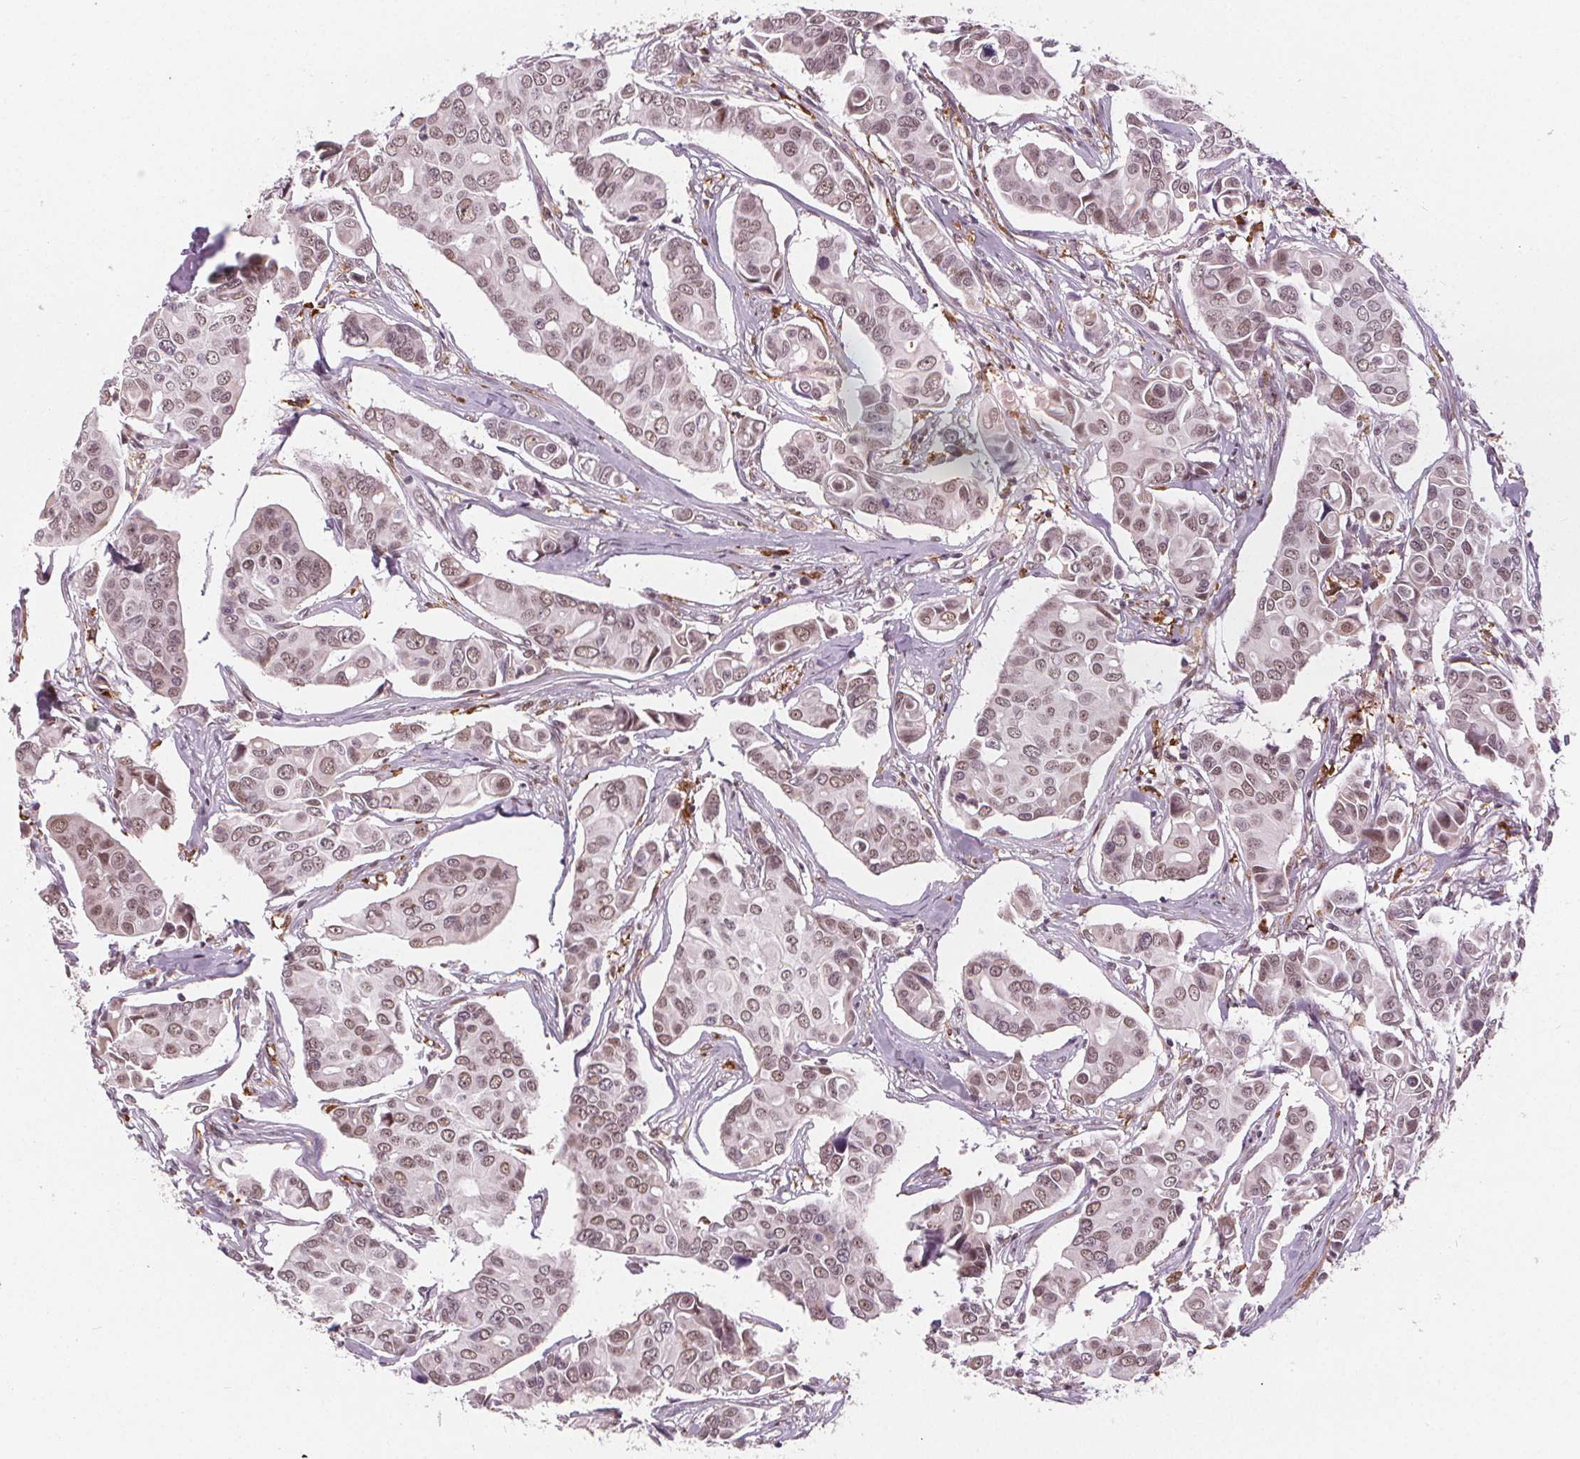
{"staining": {"intensity": "moderate", "quantity": "25%-75%", "location": "nuclear"}, "tissue": "breast cancer", "cell_type": "Tumor cells", "image_type": "cancer", "snomed": [{"axis": "morphology", "description": "Duct carcinoma"}, {"axis": "topography", "description": "Breast"}], "caption": "Immunohistochemistry photomicrograph of human breast intraductal carcinoma stained for a protein (brown), which demonstrates medium levels of moderate nuclear expression in about 25%-75% of tumor cells.", "gene": "DPM2", "patient": {"sex": "female", "age": 54}}